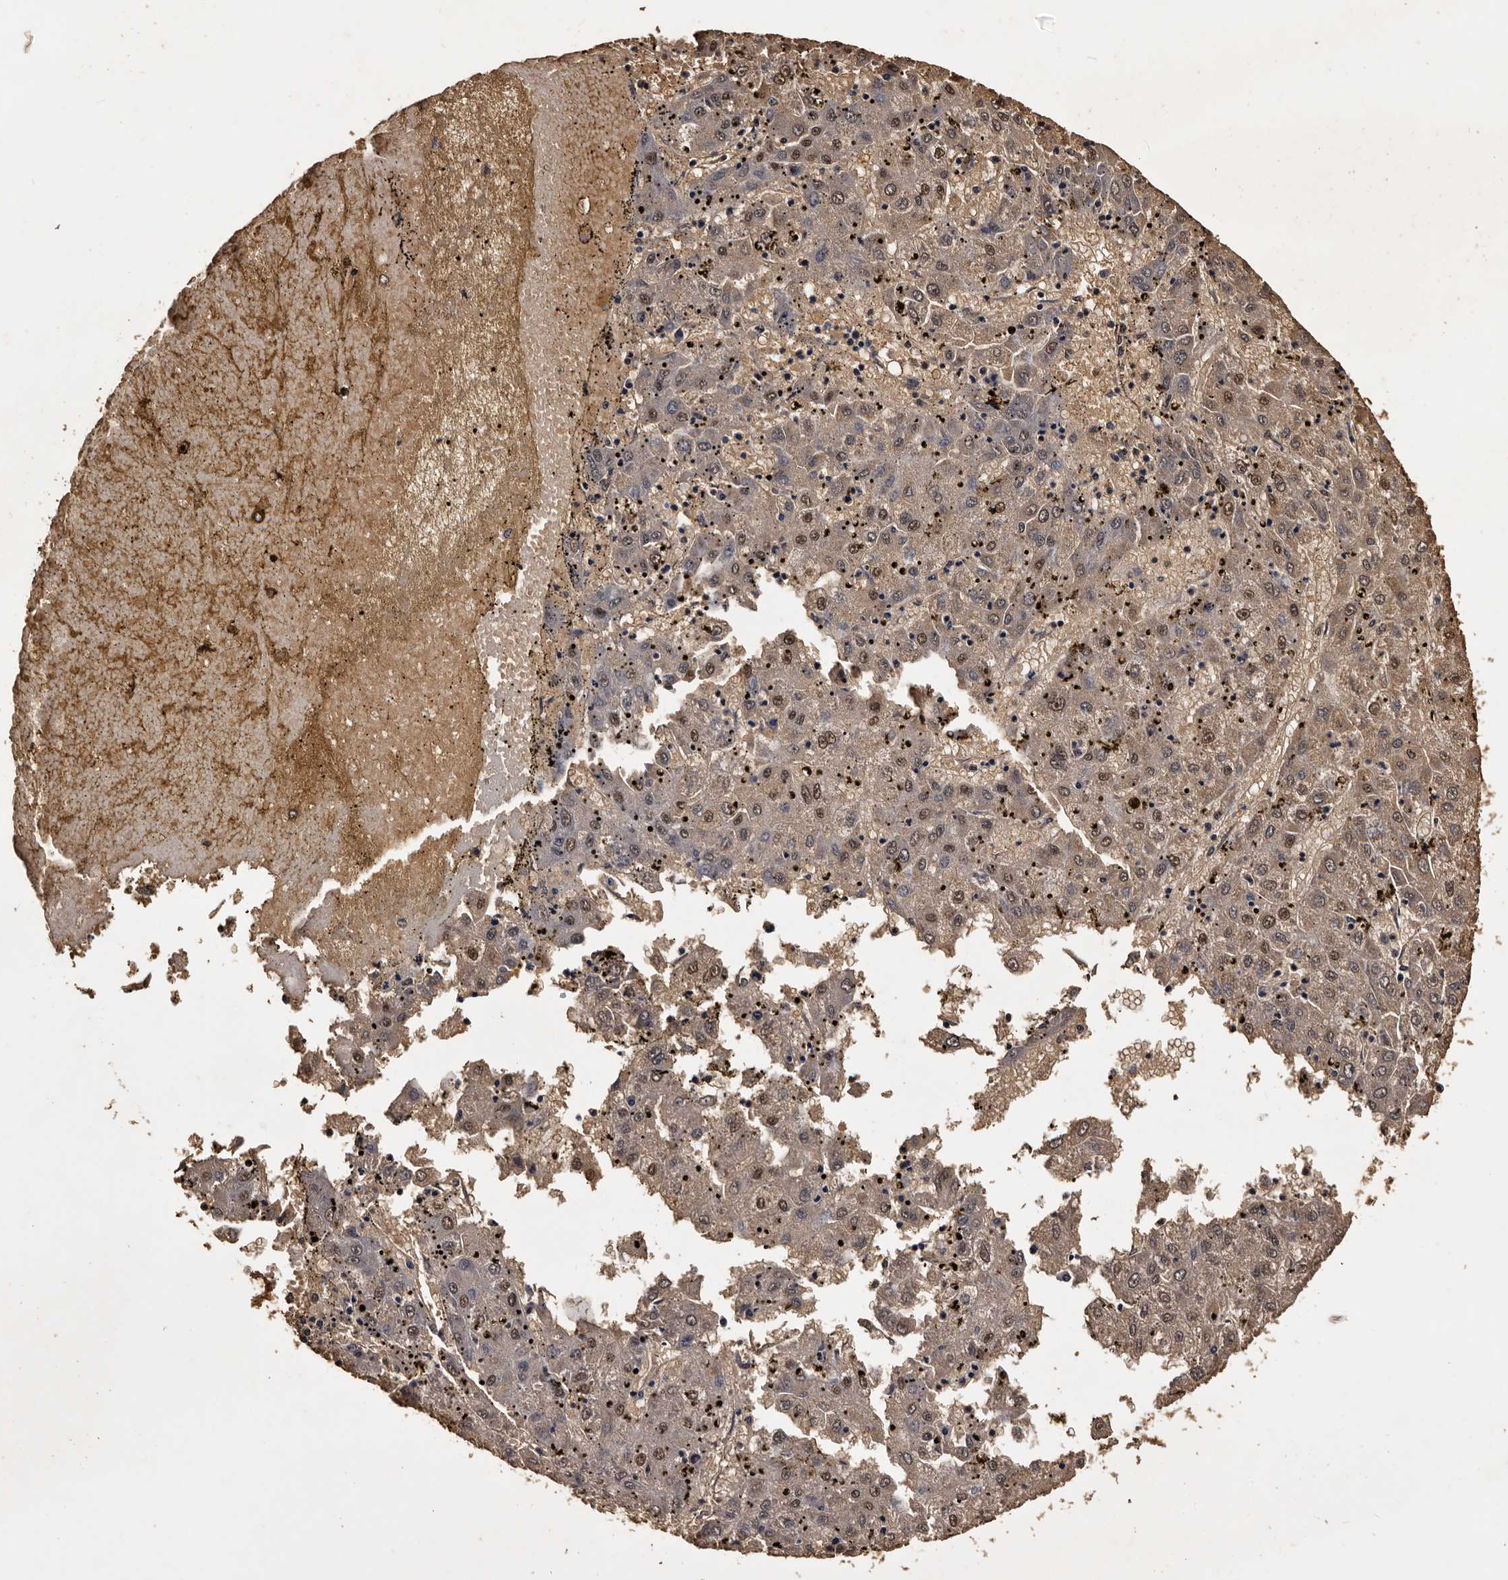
{"staining": {"intensity": "moderate", "quantity": "25%-75%", "location": "cytoplasmic/membranous,nuclear"}, "tissue": "liver cancer", "cell_type": "Tumor cells", "image_type": "cancer", "snomed": [{"axis": "morphology", "description": "Carcinoma, Hepatocellular, NOS"}, {"axis": "topography", "description": "Liver"}], "caption": "High-power microscopy captured an immunohistochemistry image of hepatocellular carcinoma (liver), revealing moderate cytoplasmic/membranous and nuclear expression in approximately 25%-75% of tumor cells.", "gene": "PARS2", "patient": {"sex": "male", "age": 72}}